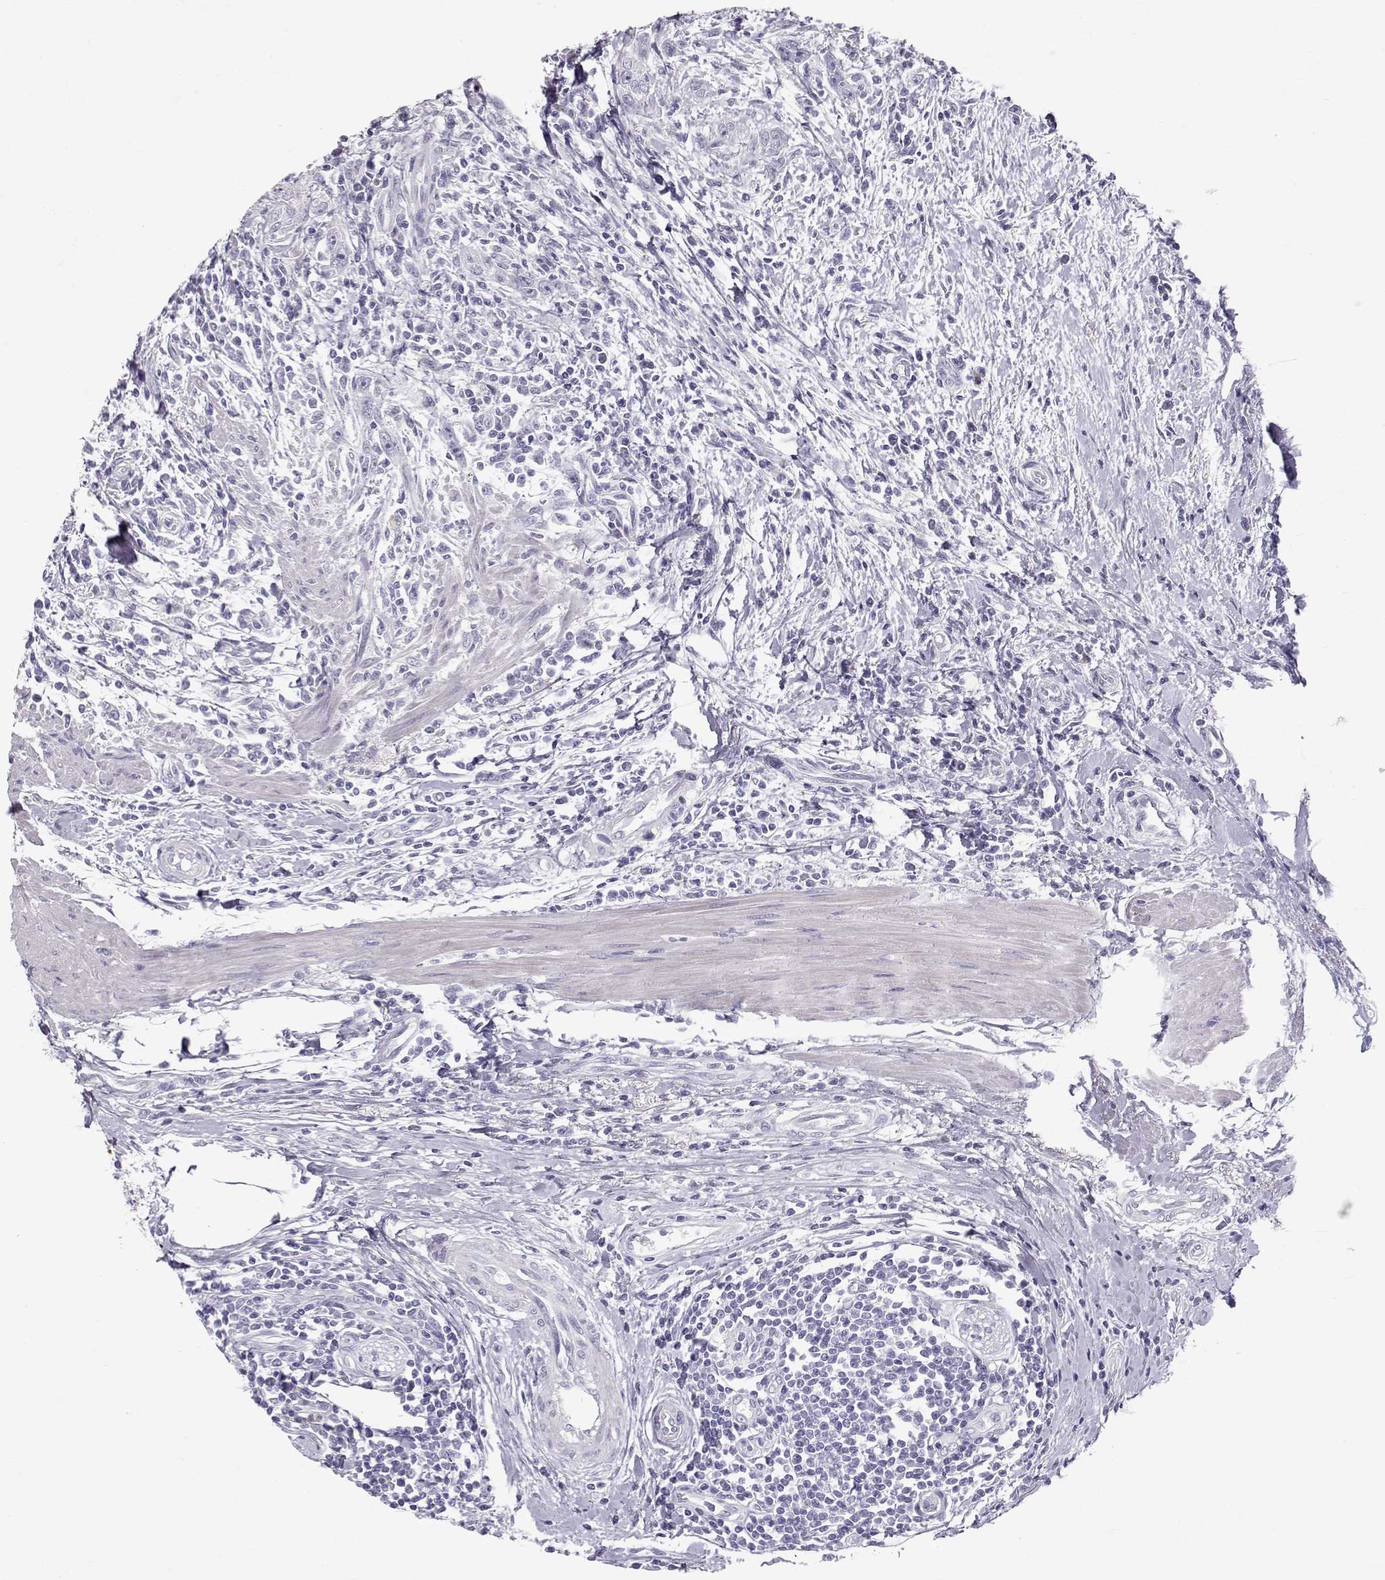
{"staining": {"intensity": "negative", "quantity": "none", "location": "none"}, "tissue": "urothelial cancer", "cell_type": "Tumor cells", "image_type": "cancer", "snomed": [{"axis": "morphology", "description": "Urothelial carcinoma, High grade"}, {"axis": "topography", "description": "Urinary bladder"}], "caption": "A photomicrograph of urothelial carcinoma (high-grade) stained for a protein exhibits no brown staining in tumor cells. (Stains: DAB (3,3'-diaminobenzidine) immunohistochemistry (IHC) with hematoxylin counter stain, Microscopy: brightfield microscopy at high magnification).", "gene": "RD3", "patient": {"sex": "male", "age": 83}}